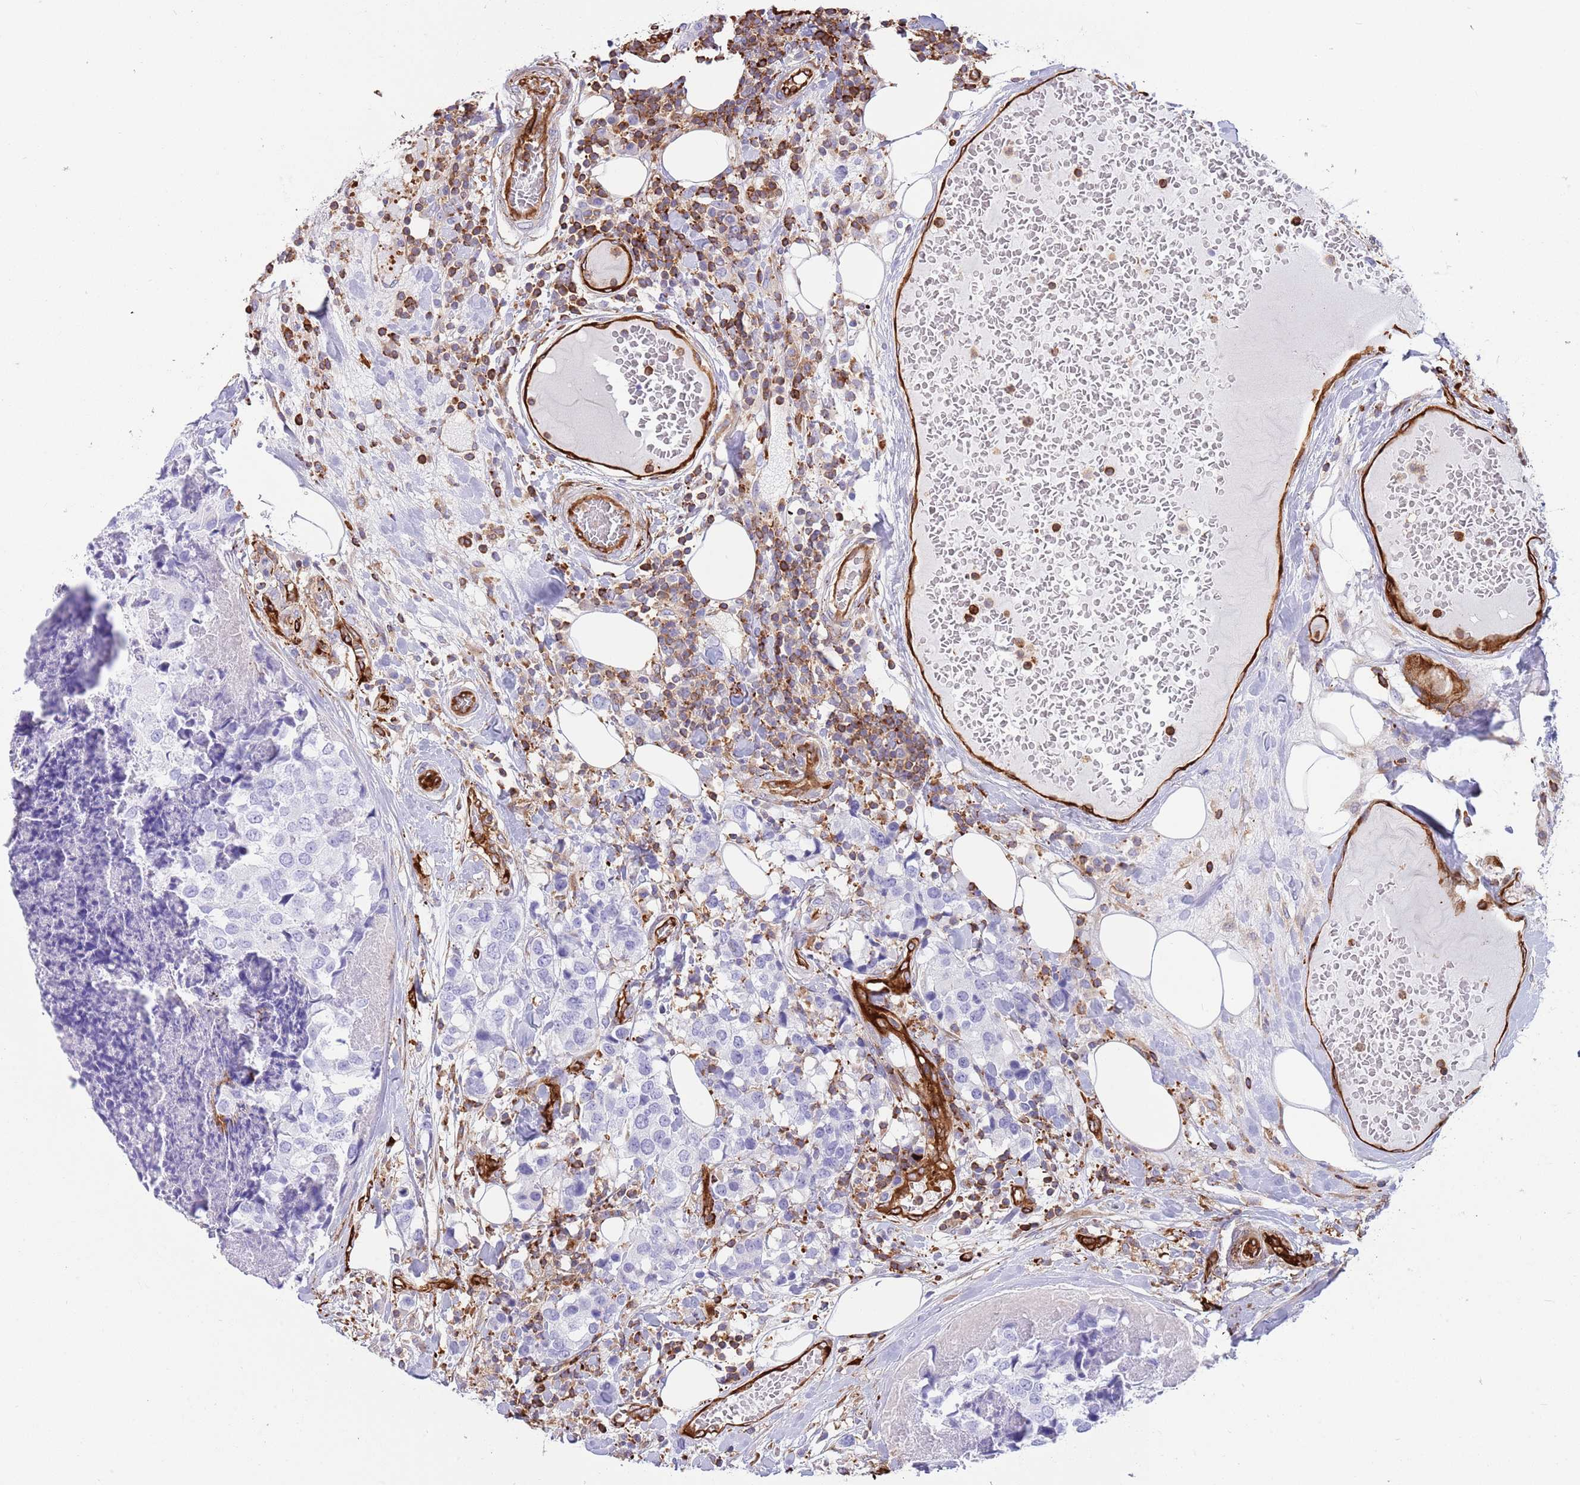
{"staining": {"intensity": "negative", "quantity": "none", "location": "none"}, "tissue": "breast cancer", "cell_type": "Tumor cells", "image_type": "cancer", "snomed": [{"axis": "morphology", "description": "Lobular carcinoma"}, {"axis": "topography", "description": "Breast"}], "caption": "Immunohistochemical staining of human breast cancer demonstrates no significant staining in tumor cells. (DAB (3,3'-diaminobenzidine) immunohistochemistry visualized using brightfield microscopy, high magnification).", "gene": "KBTBD7", "patient": {"sex": "female", "age": 59}}